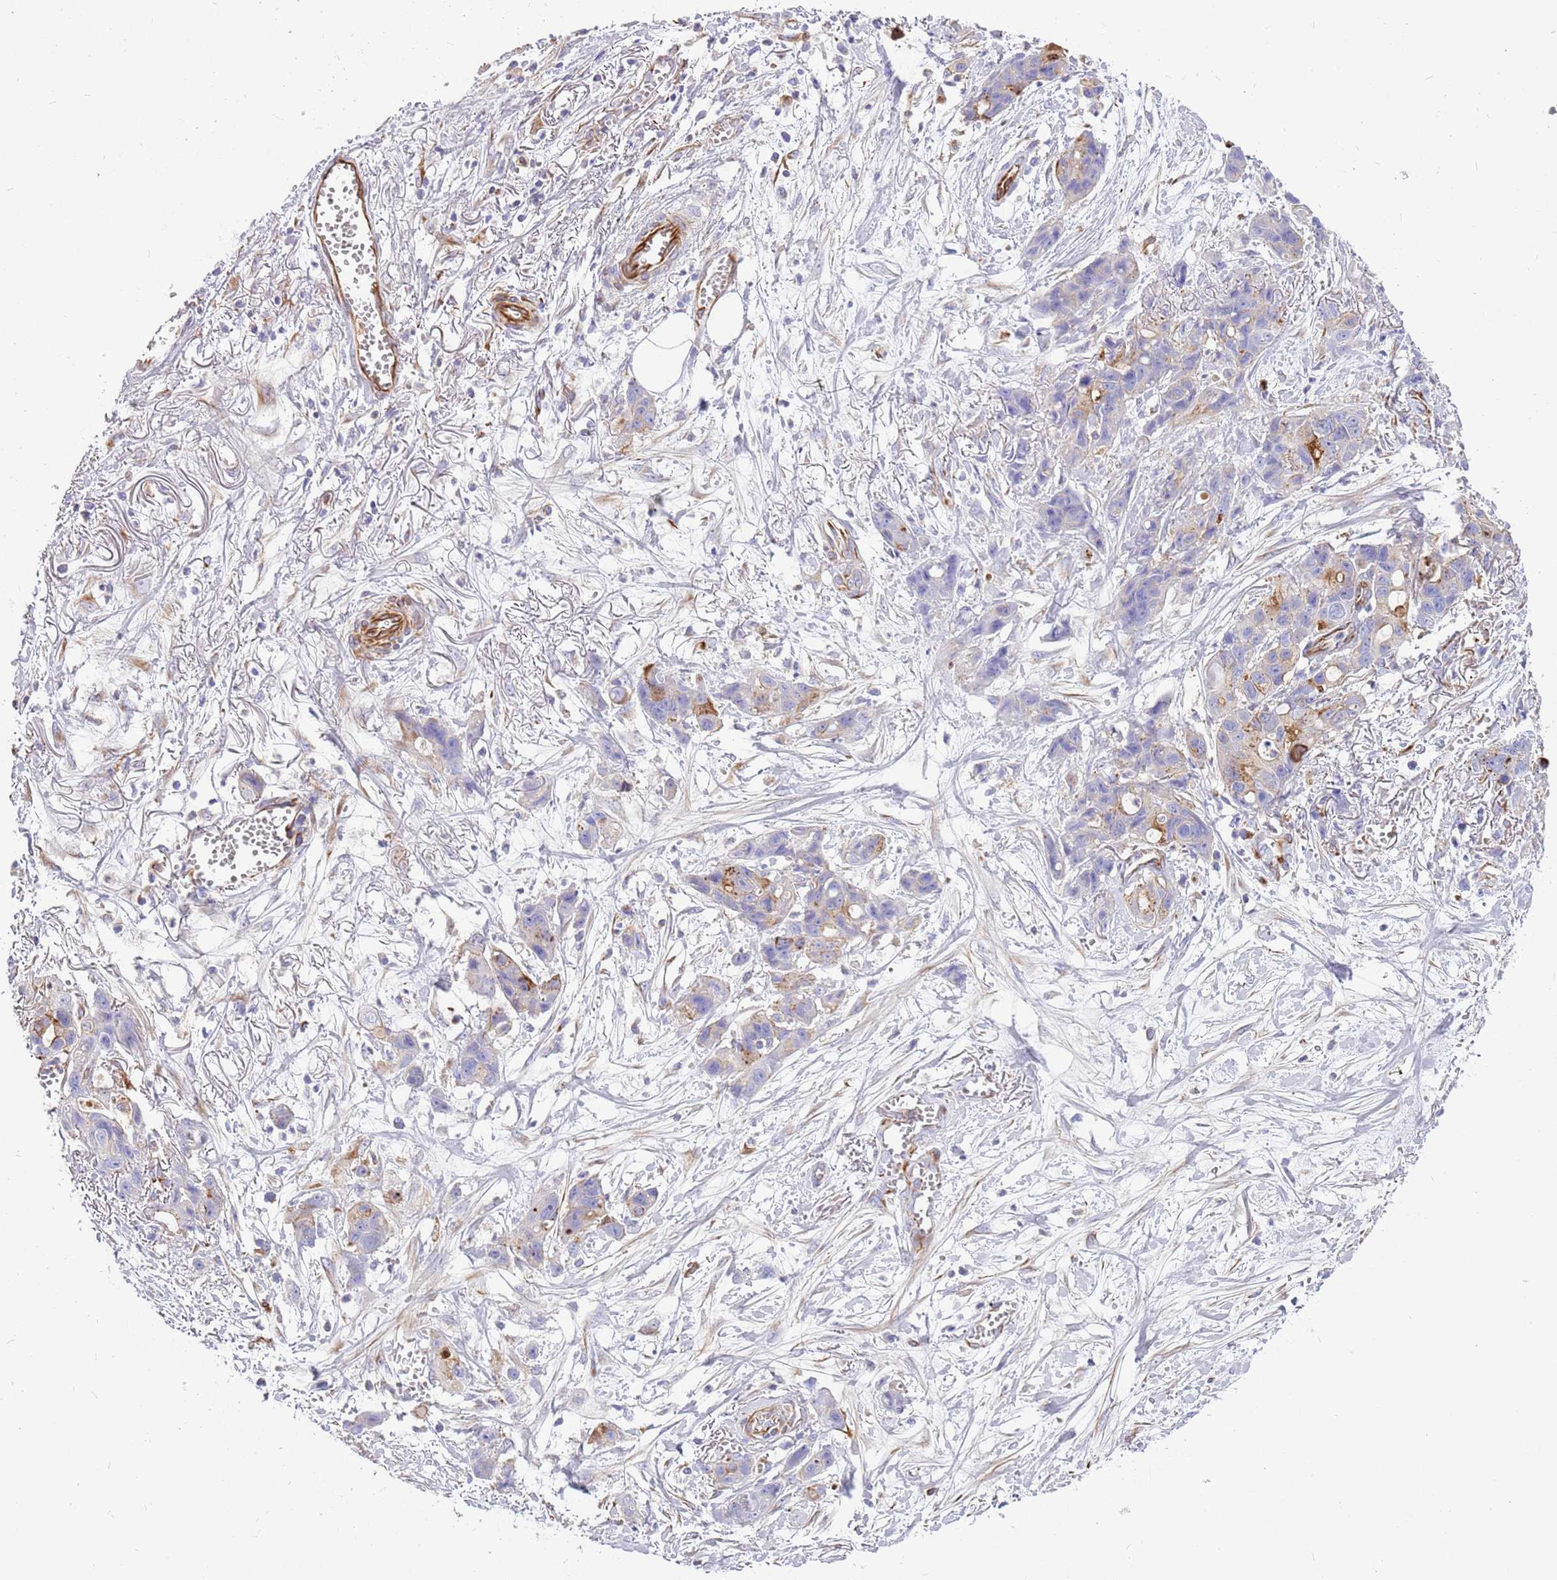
{"staining": {"intensity": "moderate", "quantity": "<25%", "location": "cytoplasmic/membranous"}, "tissue": "ovarian cancer", "cell_type": "Tumor cells", "image_type": "cancer", "snomed": [{"axis": "morphology", "description": "Cystadenocarcinoma, mucinous, NOS"}, {"axis": "topography", "description": "Ovary"}], "caption": "Tumor cells demonstrate low levels of moderate cytoplasmic/membranous staining in approximately <25% of cells in ovarian mucinous cystadenocarcinoma. The protein is shown in brown color, while the nuclei are stained blue.", "gene": "ZDHHC1", "patient": {"sex": "female", "age": 70}}